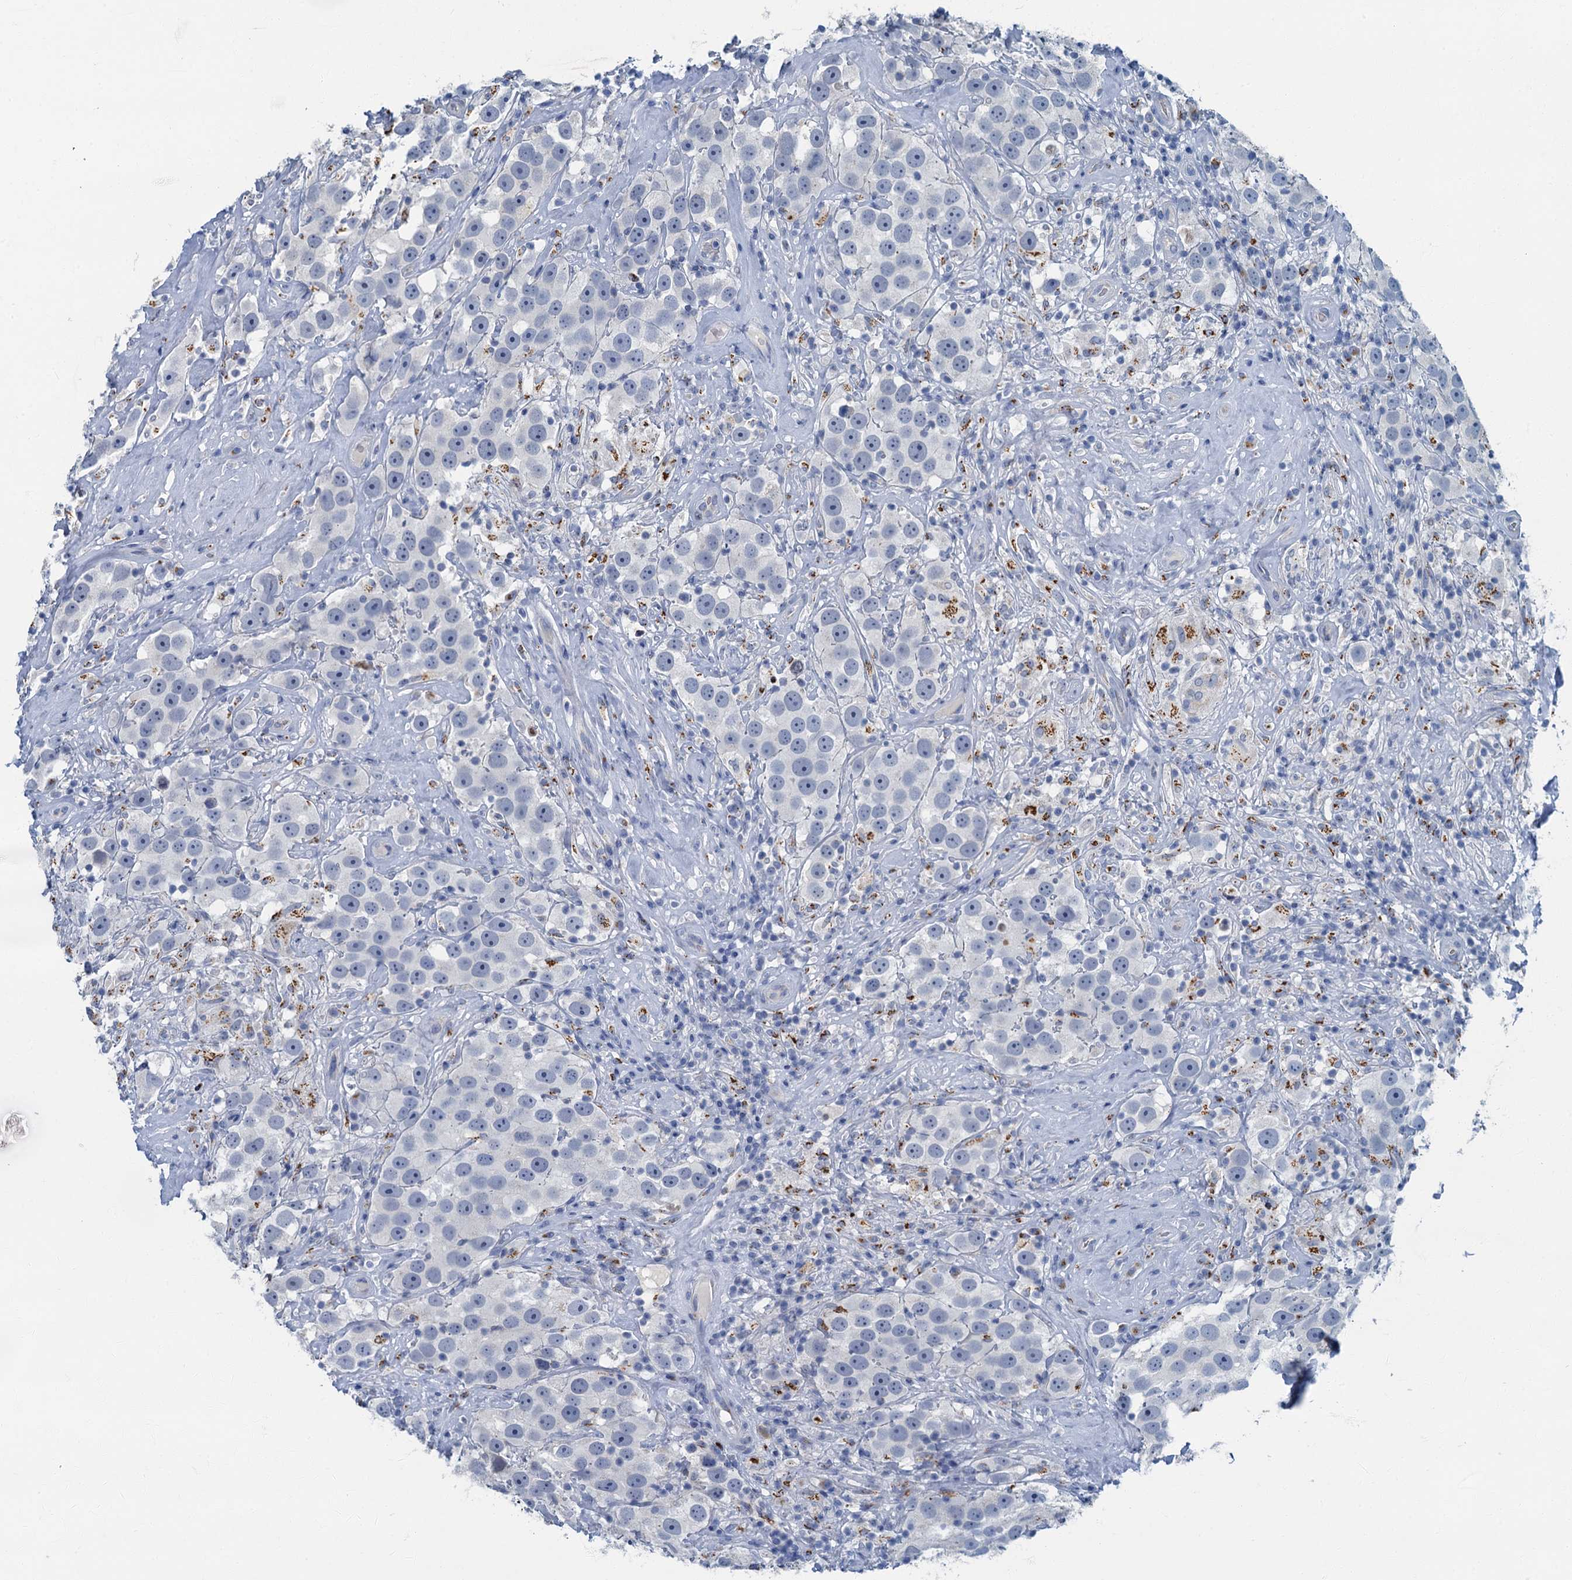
{"staining": {"intensity": "negative", "quantity": "none", "location": "none"}, "tissue": "testis cancer", "cell_type": "Tumor cells", "image_type": "cancer", "snomed": [{"axis": "morphology", "description": "Seminoma, NOS"}, {"axis": "topography", "description": "Testis"}], "caption": "IHC histopathology image of human testis cancer (seminoma) stained for a protein (brown), which exhibits no expression in tumor cells.", "gene": "LYPD3", "patient": {"sex": "male", "age": 49}}